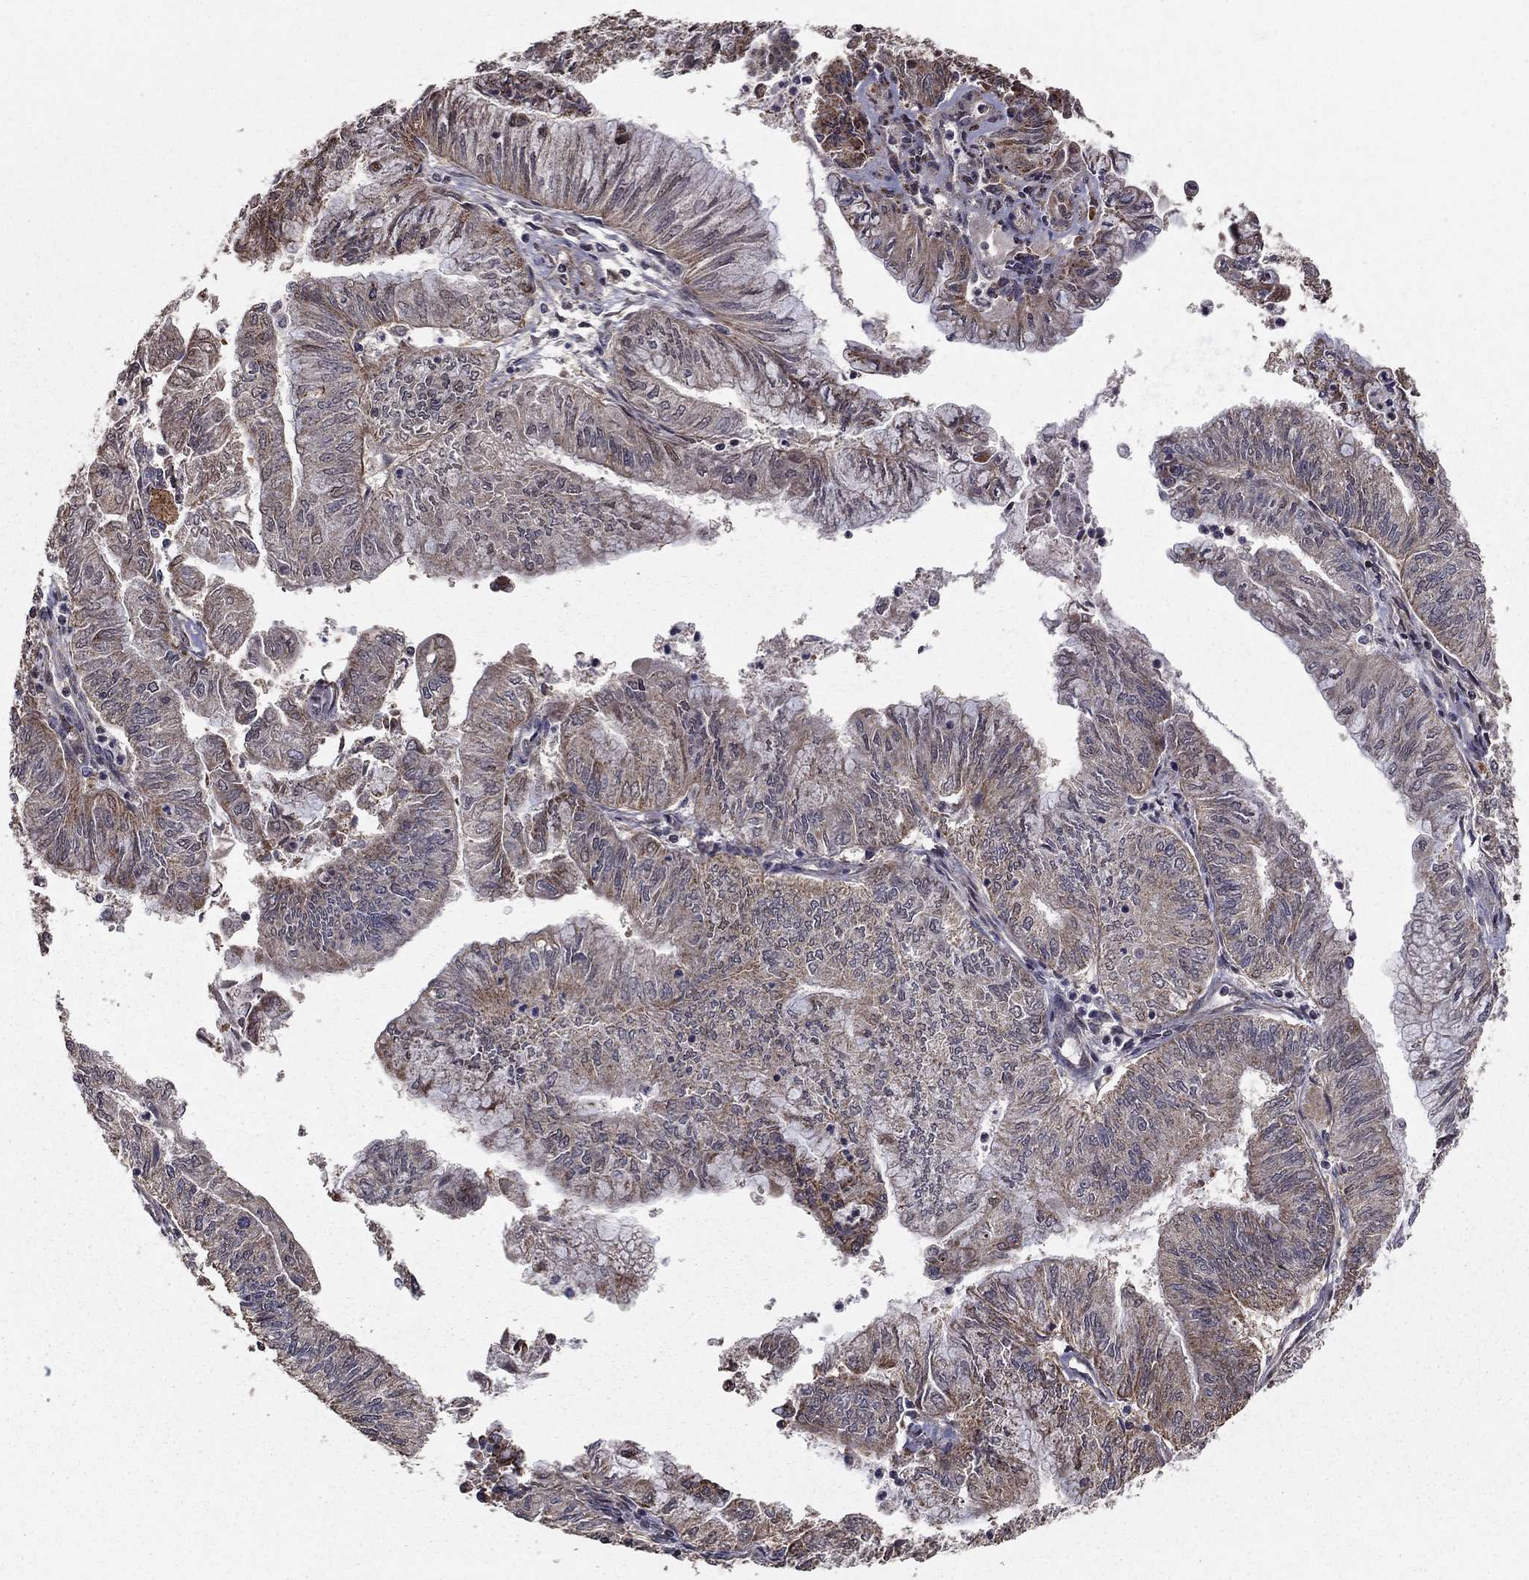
{"staining": {"intensity": "moderate", "quantity": "<25%", "location": "cytoplasmic/membranous"}, "tissue": "endometrial cancer", "cell_type": "Tumor cells", "image_type": "cancer", "snomed": [{"axis": "morphology", "description": "Adenocarcinoma, NOS"}, {"axis": "topography", "description": "Endometrium"}], "caption": "Approximately <25% of tumor cells in human endometrial cancer (adenocarcinoma) reveal moderate cytoplasmic/membranous protein staining as visualized by brown immunohistochemical staining.", "gene": "ACOT13", "patient": {"sex": "female", "age": 59}}